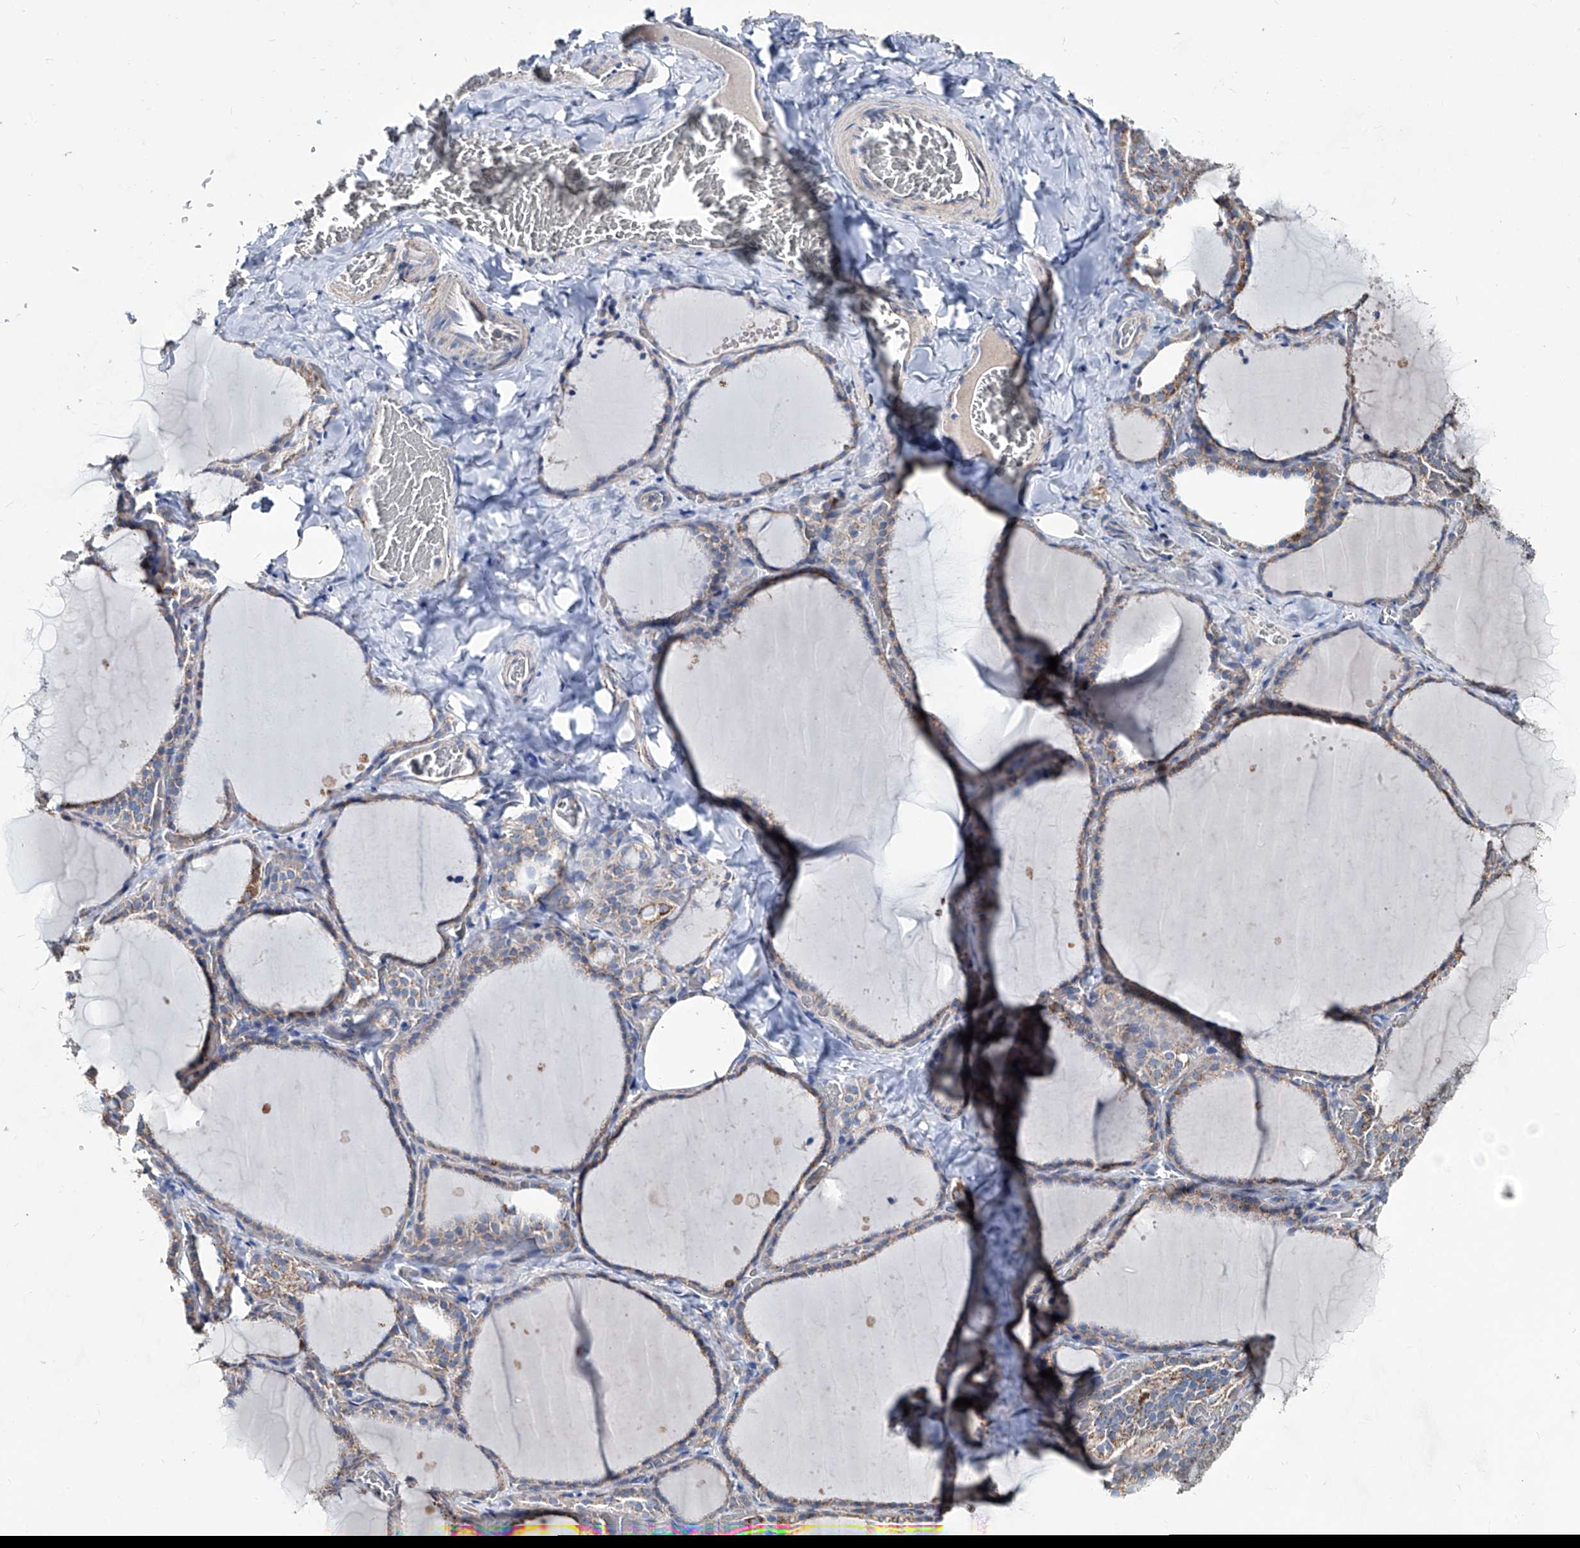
{"staining": {"intensity": "weak", "quantity": "25%-75%", "location": "cytoplasmic/membranous"}, "tissue": "thyroid gland", "cell_type": "Glandular cells", "image_type": "normal", "snomed": [{"axis": "morphology", "description": "Normal tissue, NOS"}, {"axis": "topography", "description": "Thyroid gland"}], "caption": "High-power microscopy captured an IHC micrograph of unremarkable thyroid gland, revealing weak cytoplasmic/membranous positivity in approximately 25%-75% of glandular cells.", "gene": "NHS", "patient": {"sex": "female", "age": 22}}